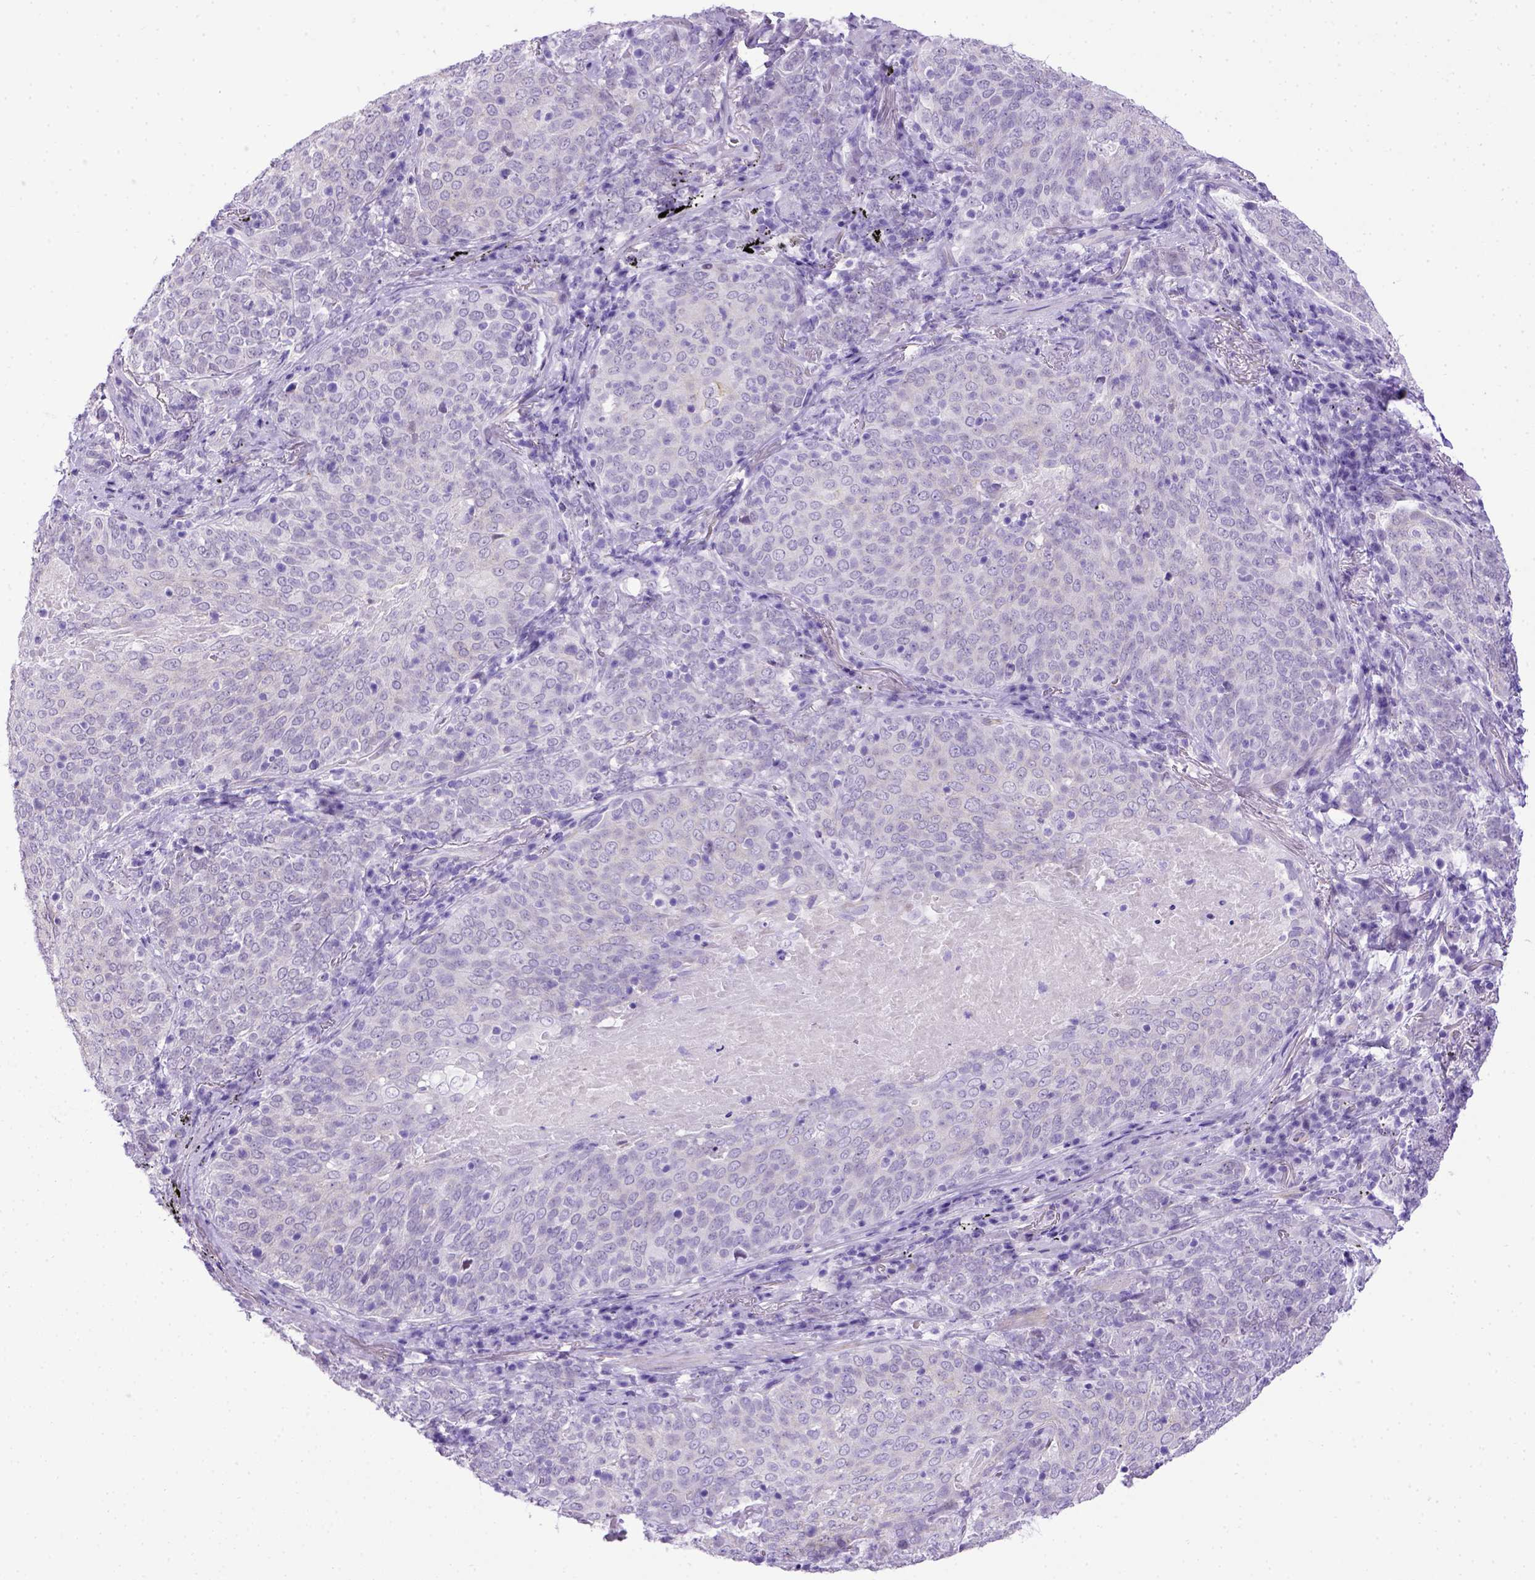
{"staining": {"intensity": "negative", "quantity": "none", "location": "none"}, "tissue": "lung cancer", "cell_type": "Tumor cells", "image_type": "cancer", "snomed": [{"axis": "morphology", "description": "Squamous cell carcinoma, NOS"}, {"axis": "topography", "description": "Lung"}], "caption": "Human lung squamous cell carcinoma stained for a protein using IHC displays no staining in tumor cells.", "gene": "ADAM12", "patient": {"sex": "male", "age": 82}}